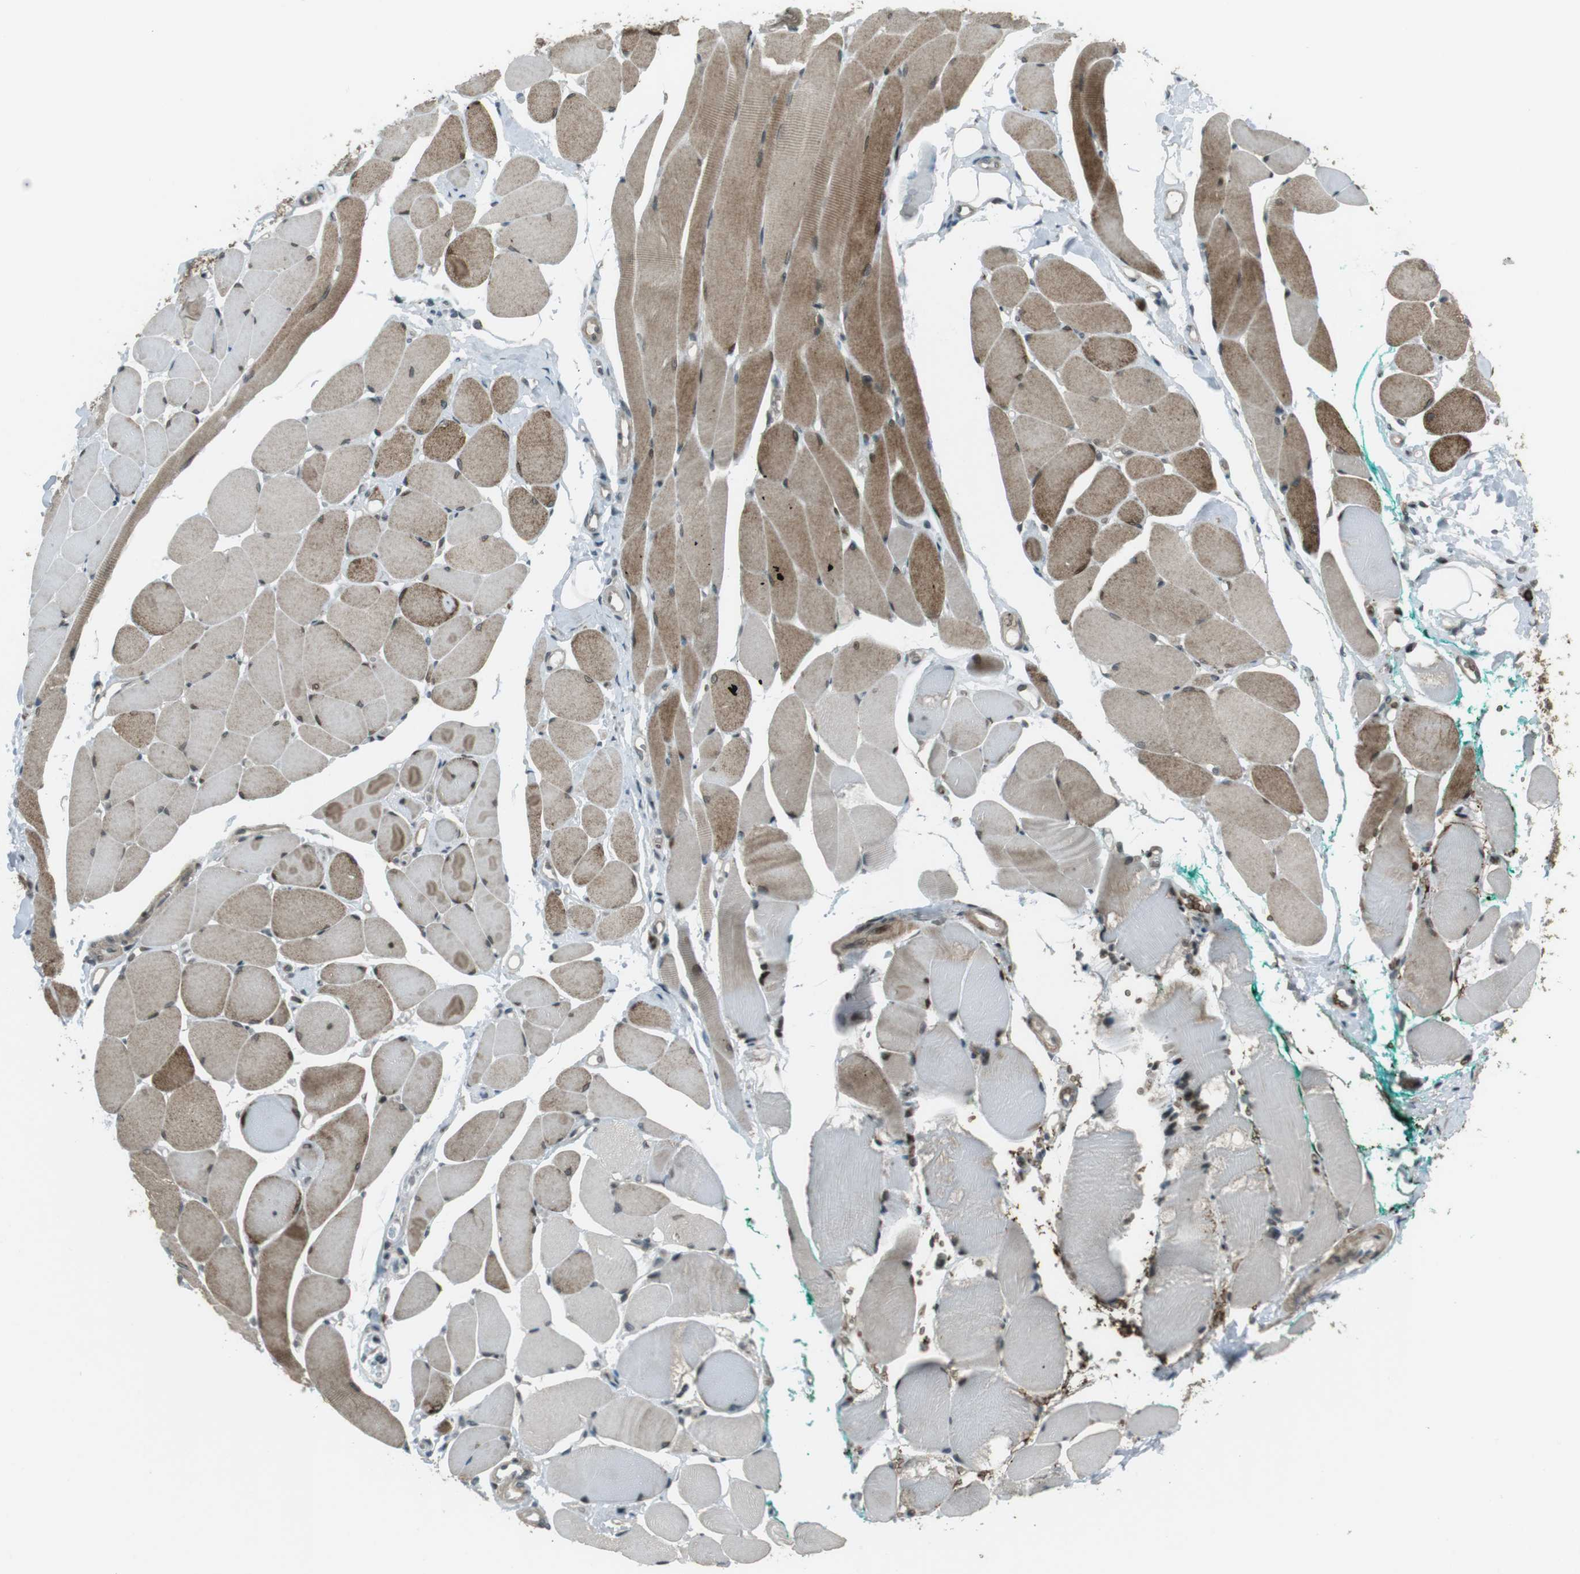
{"staining": {"intensity": "moderate", "quantity": "25%-75%", "location": "cytoplasmic/membranous,nuclear"}, "tissue": "skeletal muscle", "cell_type": "Myocytes", "image_type": "normal", "snomed": [{"axis": "morphology", "description": "Normal tissue, NOS"}, {"axis": "topography", "description": "Skeletal muscle"}, {"axis": "topography", "description": "Peripheral nerve tissue"}], "caption": "IHC photomicrograph of unremarkable skeletal muscle: human skeletal muscle stained using IHC reveals medium levels of moderate protein expression localized specifically in the cytoplasmic/membranous,nuclear of myocytes, appearing as a cytoplasmic/membranous,nuclear brown color.", "gene": "SLITRK5", "patient": {"sex": "female", "age": 84}}